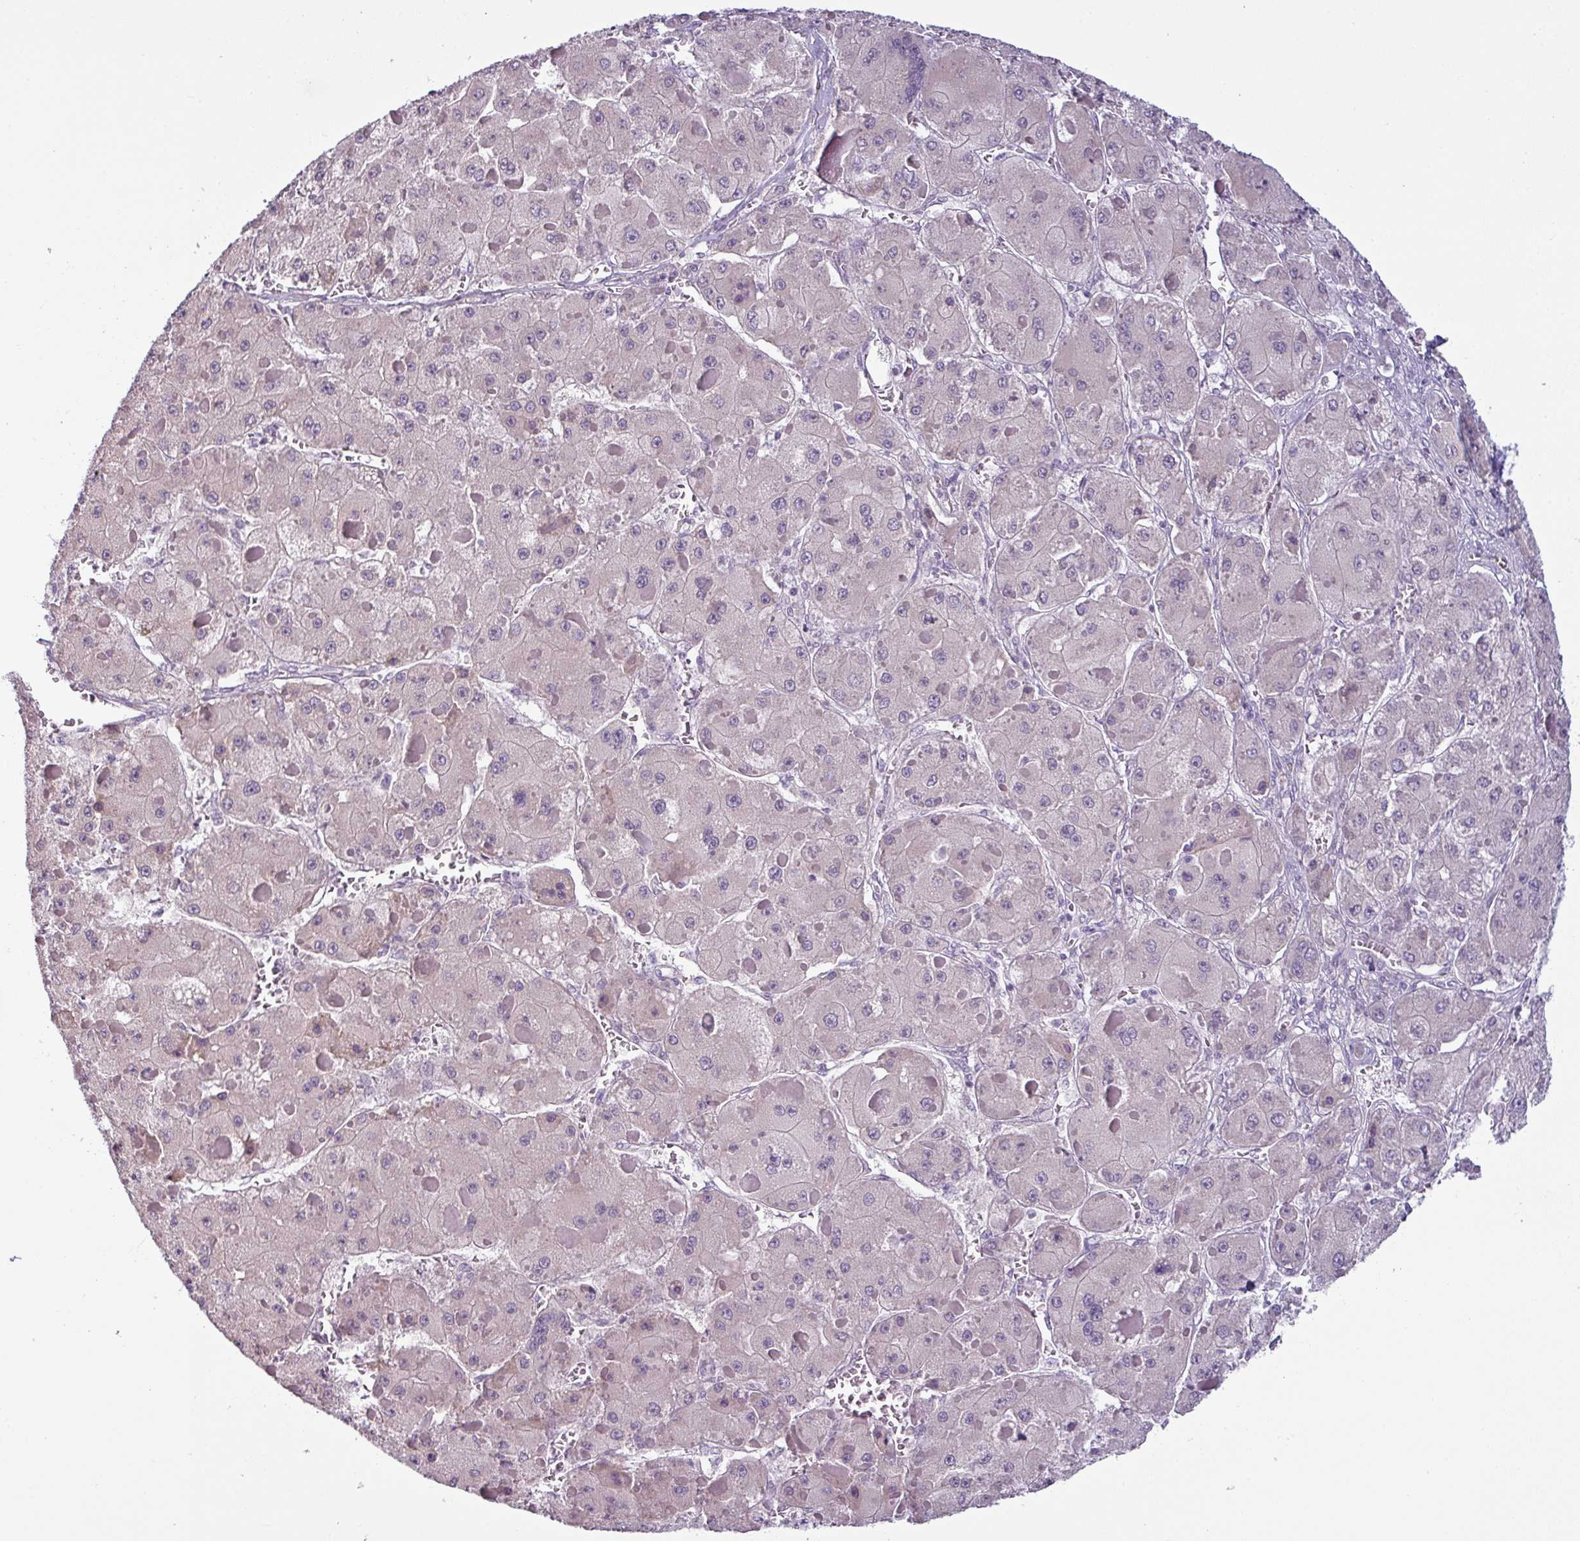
{"staining": {"intensity": "negative", "quantity": "none", "location": "none"}, "tissue": "liver cancer", "cell_type": "Tumor cells", "image_type": "cancer", "snomed": [{"axis": "morphology", "description": "Carcinoma, Hepatocellular, NOS"}, {"axis": "topography", "description": "Liver"}], "caption": "This is an IHC photomicrograph of human liver cancer (hepatocellular carcinoma). There is no staining in tumor cells.", "gene": "OR52D1", "patient": {"sex": "female", "age": 73}}